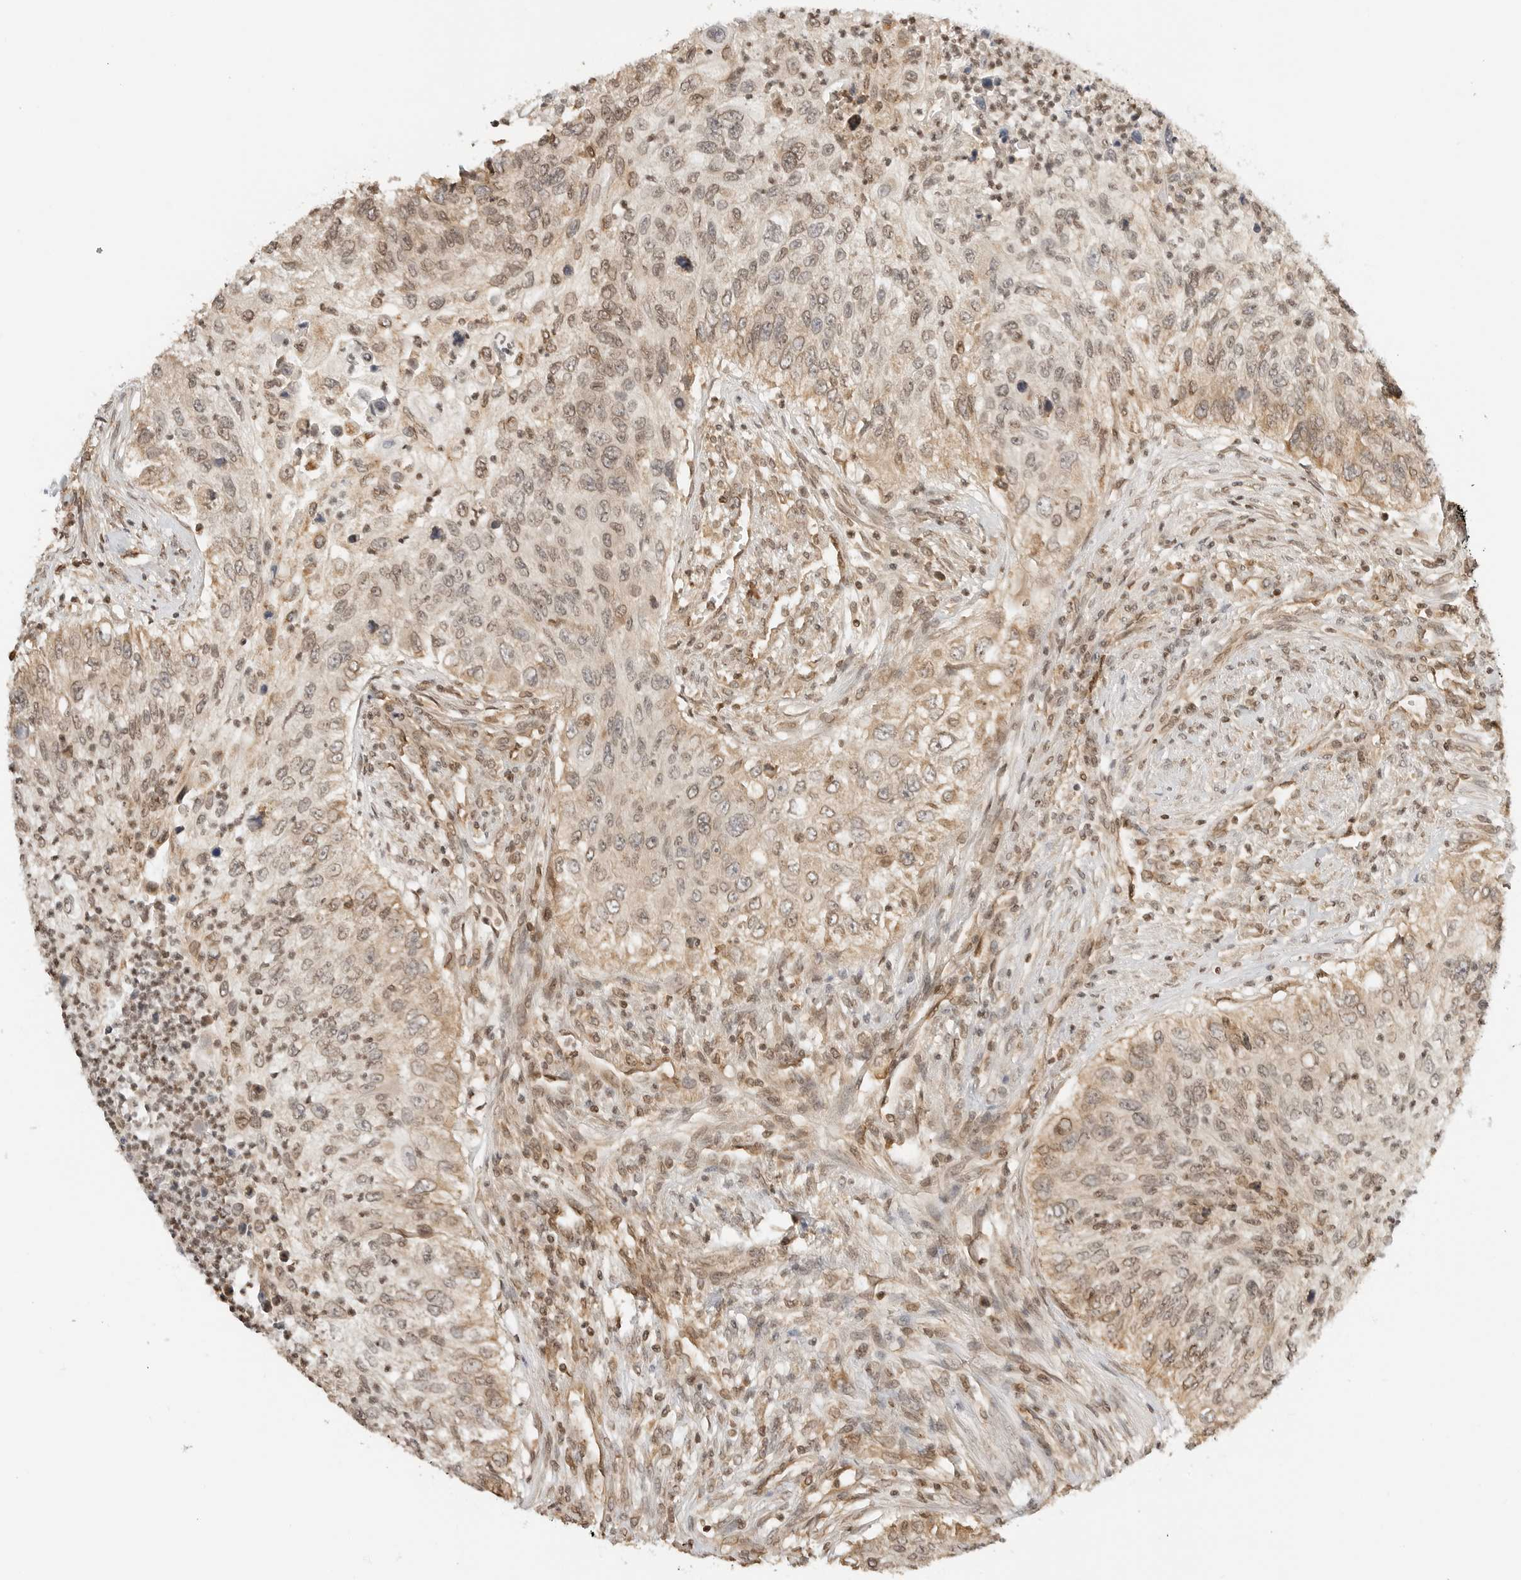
{"staining": {"intensity": "weak", "quantity": ">75%", "location": "cytoplasmic/membranous,nuclear"}, "tissue": "urothelial cancer", "cell_type": "Tumor cells", "image_type": "cancer", "snomed": [{"axis": "morphology", "description": "Urothelial carcinoma, High grade"}, {"axis": "topography", "description": "Urinary bladder"}], "caption": "There is low levels of weak cytoplasmic/membranous and nuclear expression in tumor cells of urothelial cancer, as demonstrated by immunohistochemical staining (brown color).", "gene": "POLH", "patient": {"sex": "female", "age": 60}}